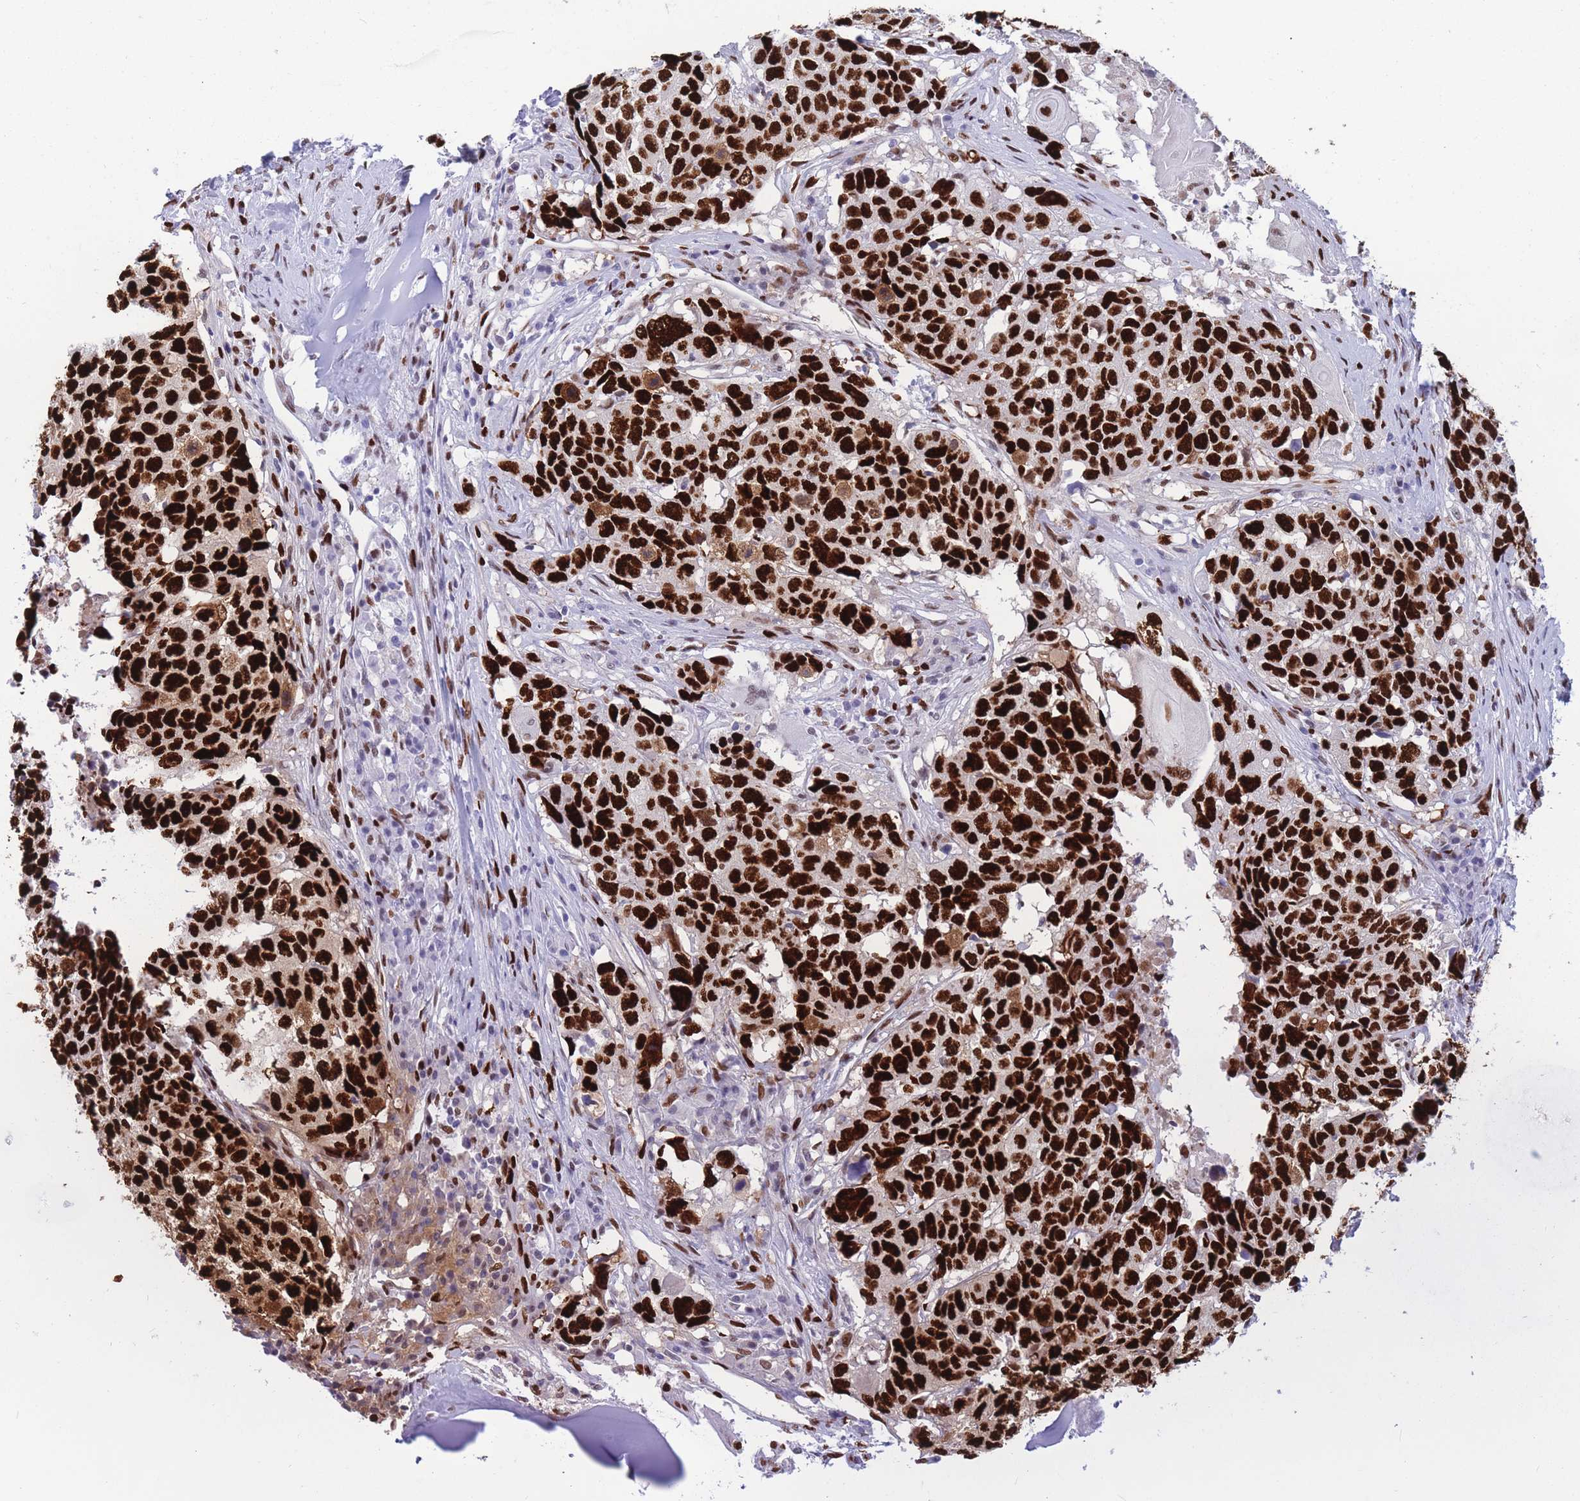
{"staining": {"intensity": "strong", "quantity": ">75%", "location": "nuclear"}, "tissue": "head and neck cancer", "cell_type": "Tumor cells", "image_type": "cancer", "snomed": [{"axis": "morphology", "description": "Squamous cell carcinoma, NOS"}, {"axis": "topography", "description": "Head-Neck"}], "caption": "Human head and neck cancer stained with a protein marker shows strong staining in tumor cells.", "gene": "NASP", "patient": {"sex": "male", "age": 66}}